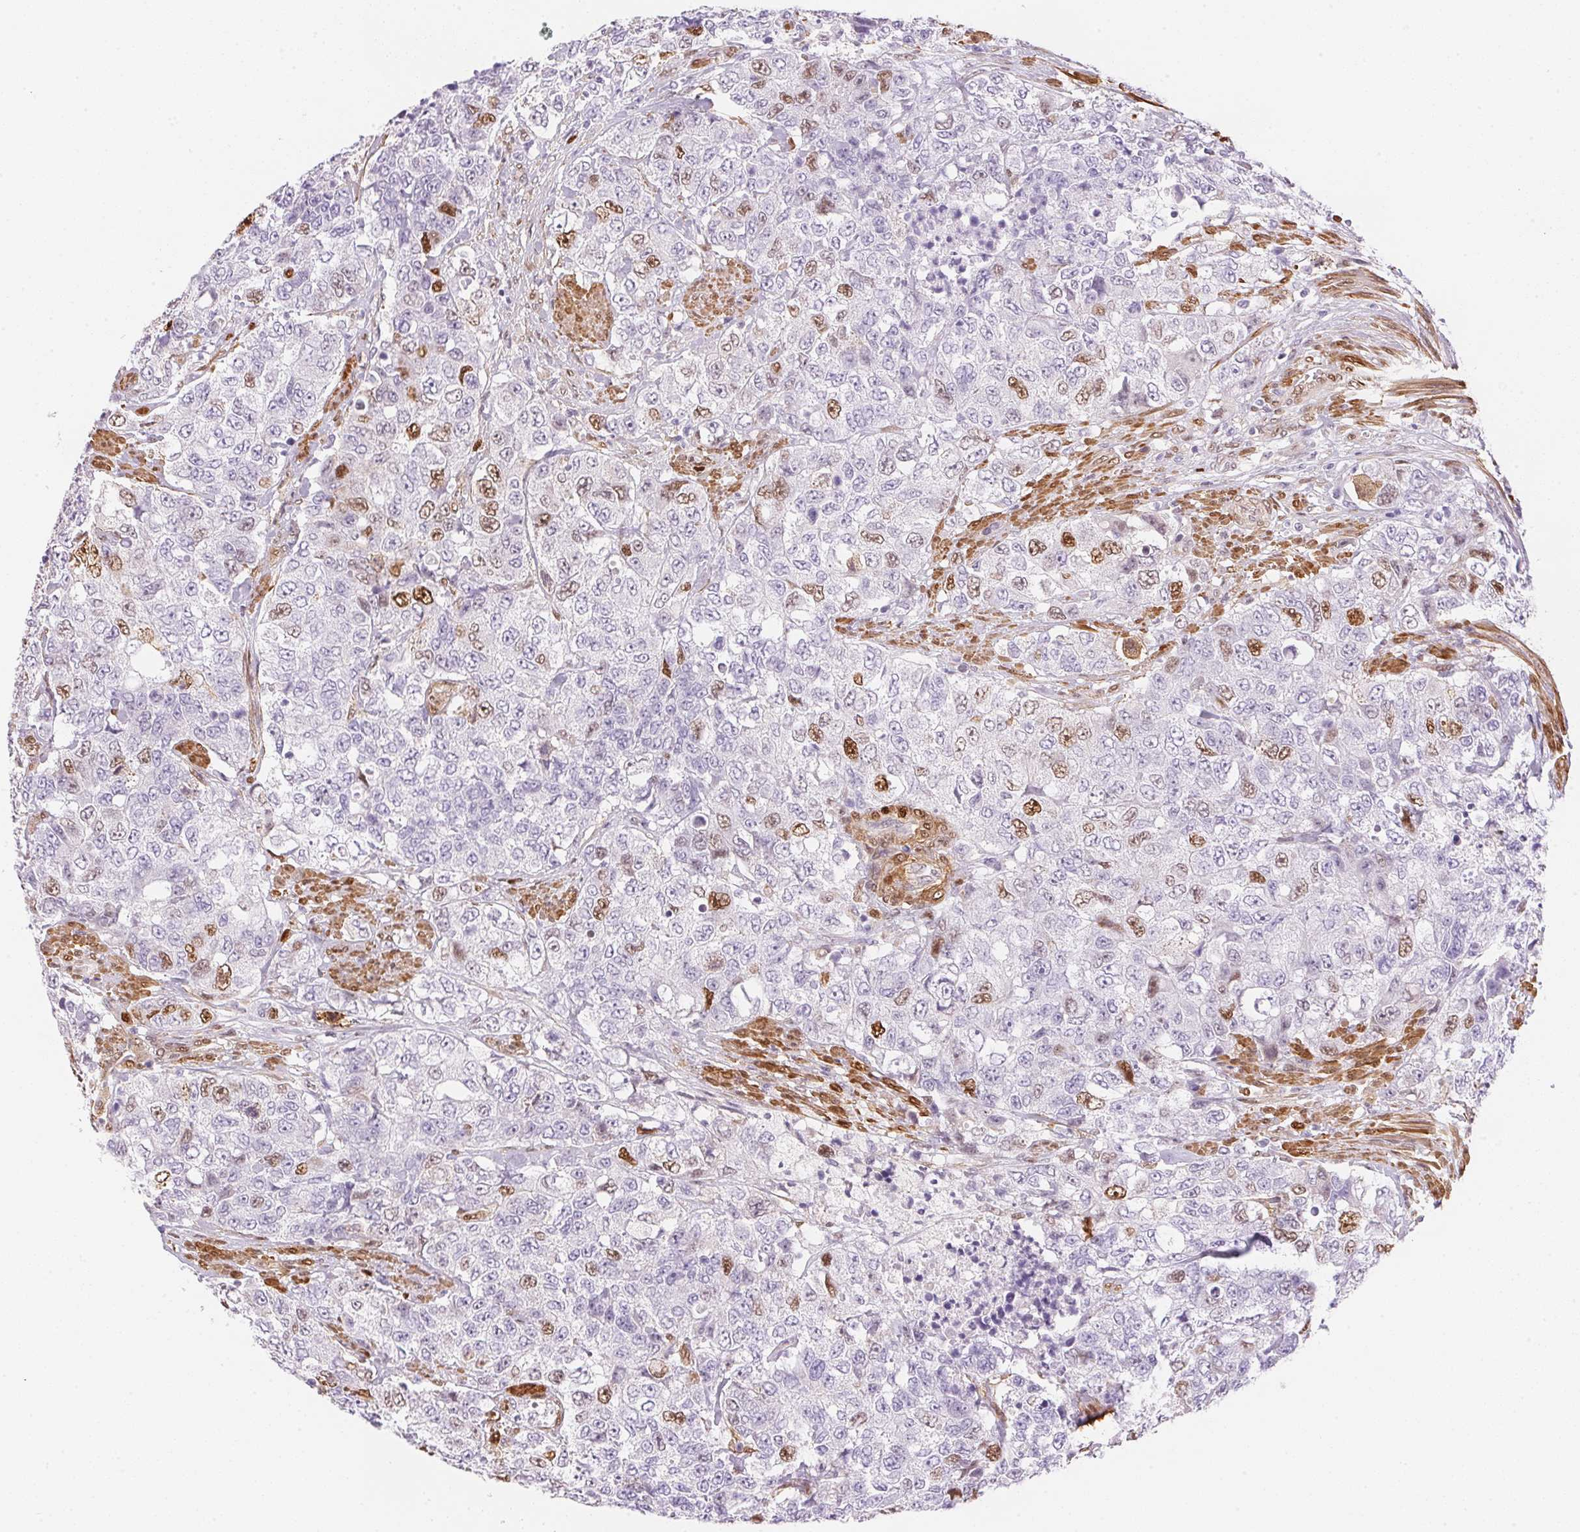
{"staining": {"intensity": "moderate", "quantity": "<25%", "location": "nuclear"}, "tissue": "urothelial cancer", "cell_type": "Tumor cells", "image_type": "cancer", "snomed": [{"axis": "morphology", "description": "Urothelial carcinoma, High grade"}, {"axis": "topography", "description": "Urinary bladder"}], "caption": "Human urothelial cancer stained with a protein marker exhibits moderate staining in tumor cells.", "gene": "SMTN", "patient": {"sex": "female", "age": 78}}